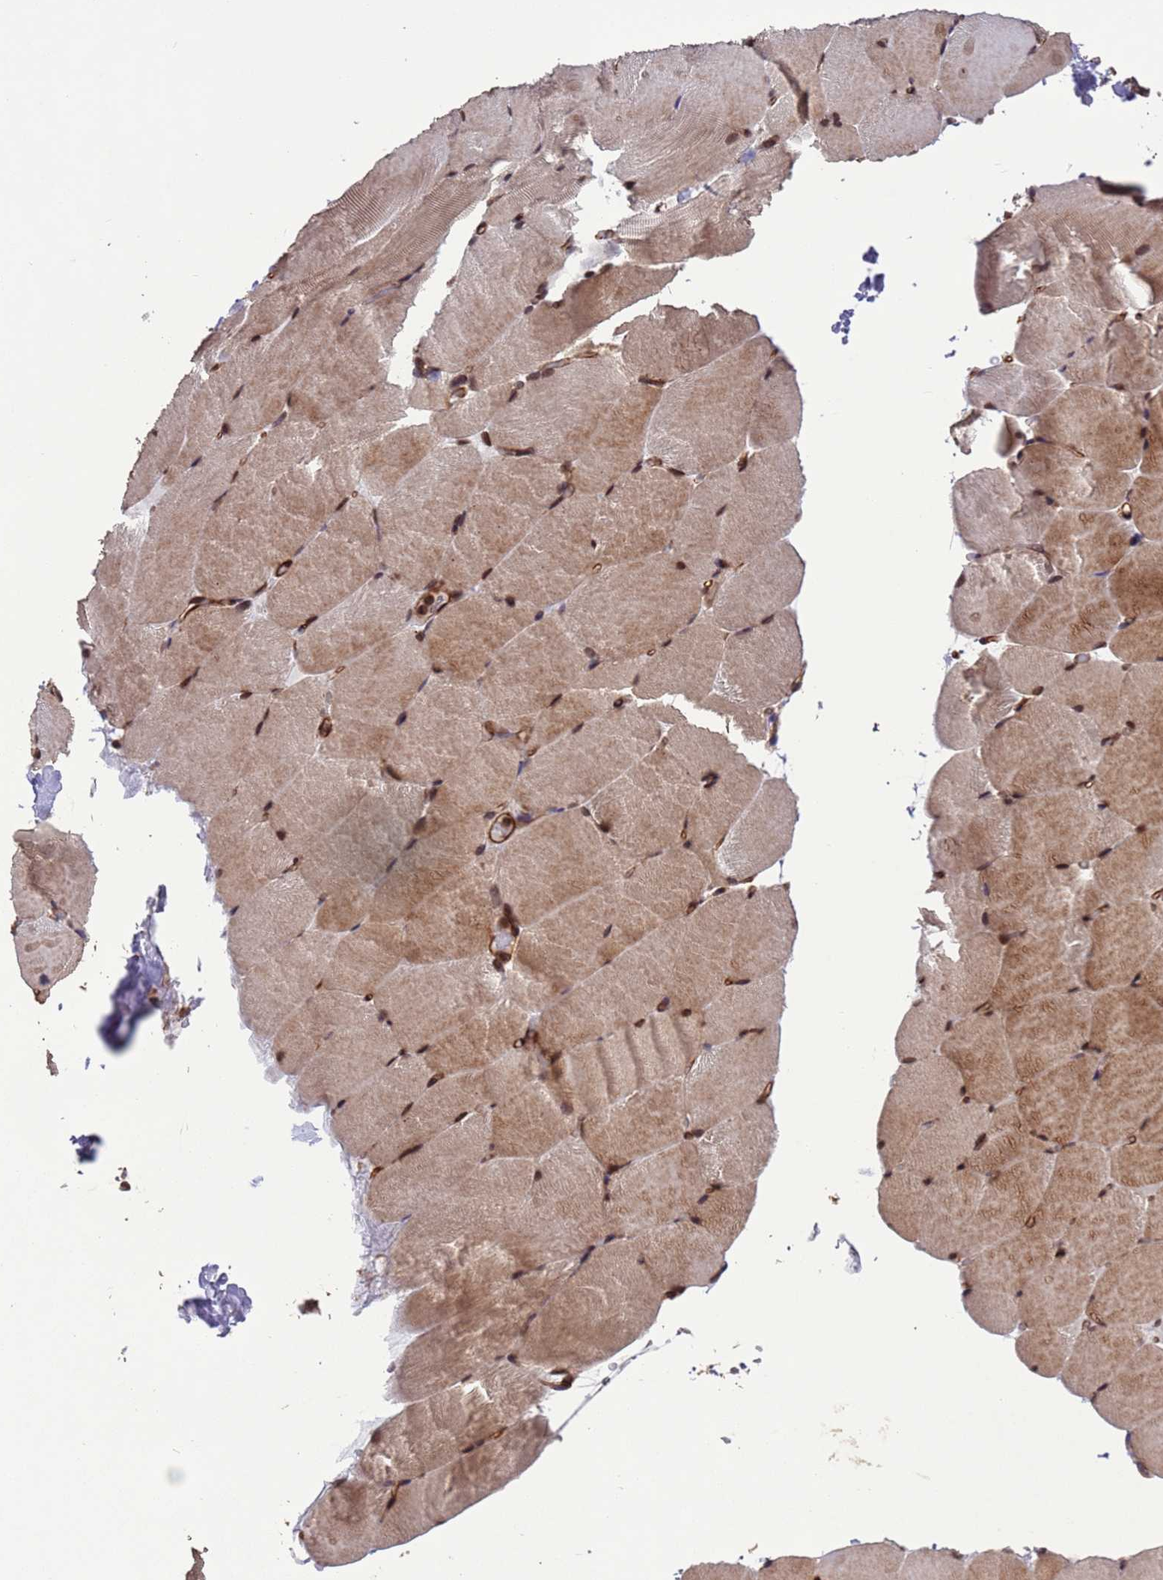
{"staining": {"intensity": "moderate", "quantity": ">75%", "location": "cytoplasmic/membranous,nuclear"}, "tissue": "skeletal muscle", "cell_type": "Myocytes", "image_type": "normal", "snomed": [{"axis": "morphology", "description": "Normal tissue, NOS"}, {"axis": "topography", "description": "Skeletal muscle"}, {"axis": "topography", "description": "Parathyroid gland"}], "caption": "Moderate cytoplasmic/membranous,nuclear staining for a protein is appreciated in about >75% of myocytes of unremarkable skeletal muscle using immunohistochemistry.", "gene": "VSTM4", "patient": {"sex": "female", "age": 37}}